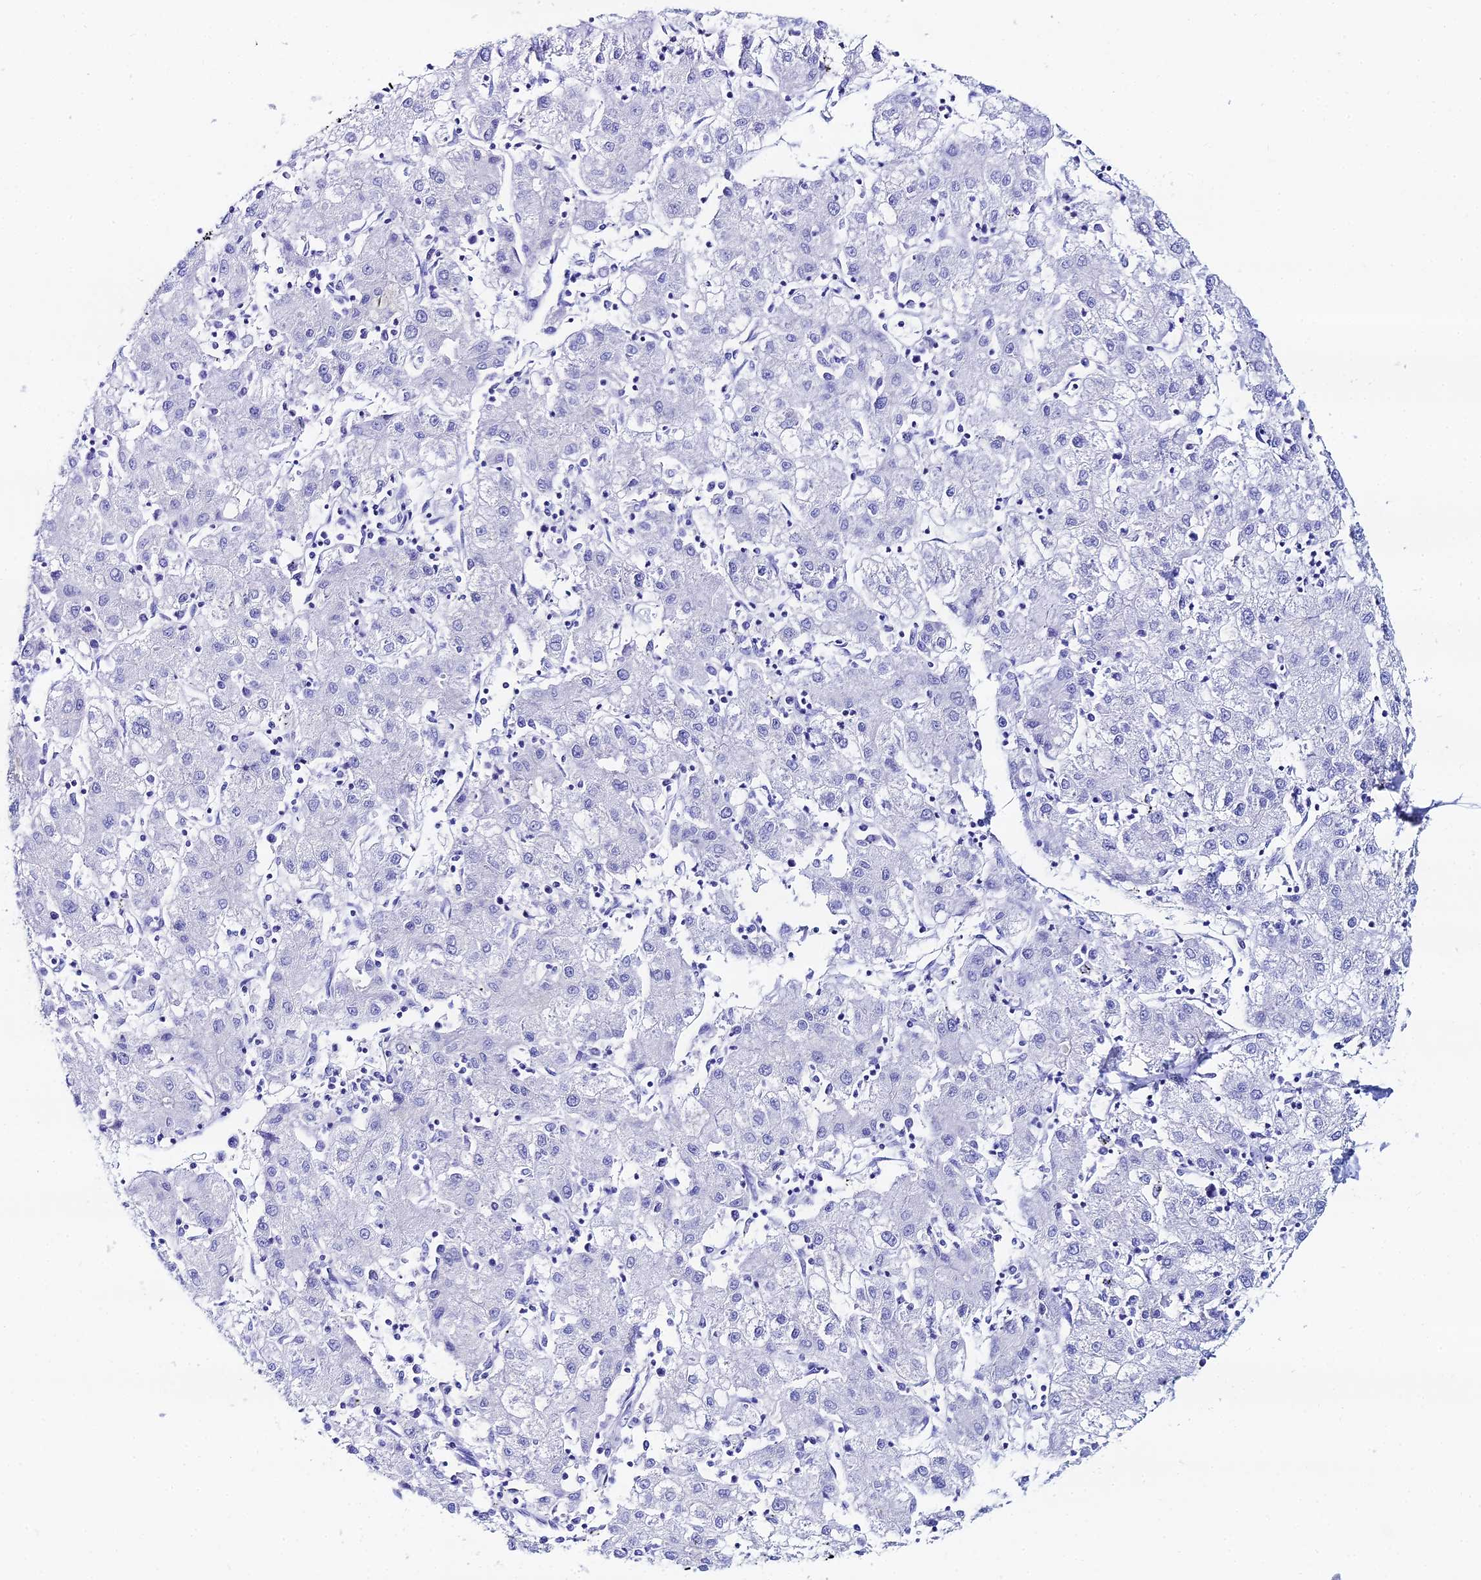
{"staining": {"intensity": "negative", "quantity": "none", "location": "none"}, "tissue": "liver cancer", "cell_type": "Tumor cells", "image_type": "cancer", "snomed": [{"axis": "morphology", "description": "Carcinoma, Hepatocellular, NOS"}, {"axis": "topography", "description": "Liver"}], "caption": "Liver cancer was stained to show a protein in brown. There is no significant expression in tumor cells.", "gene": "HSPA1L", "patient": {"sex": "male", "age": 72}}